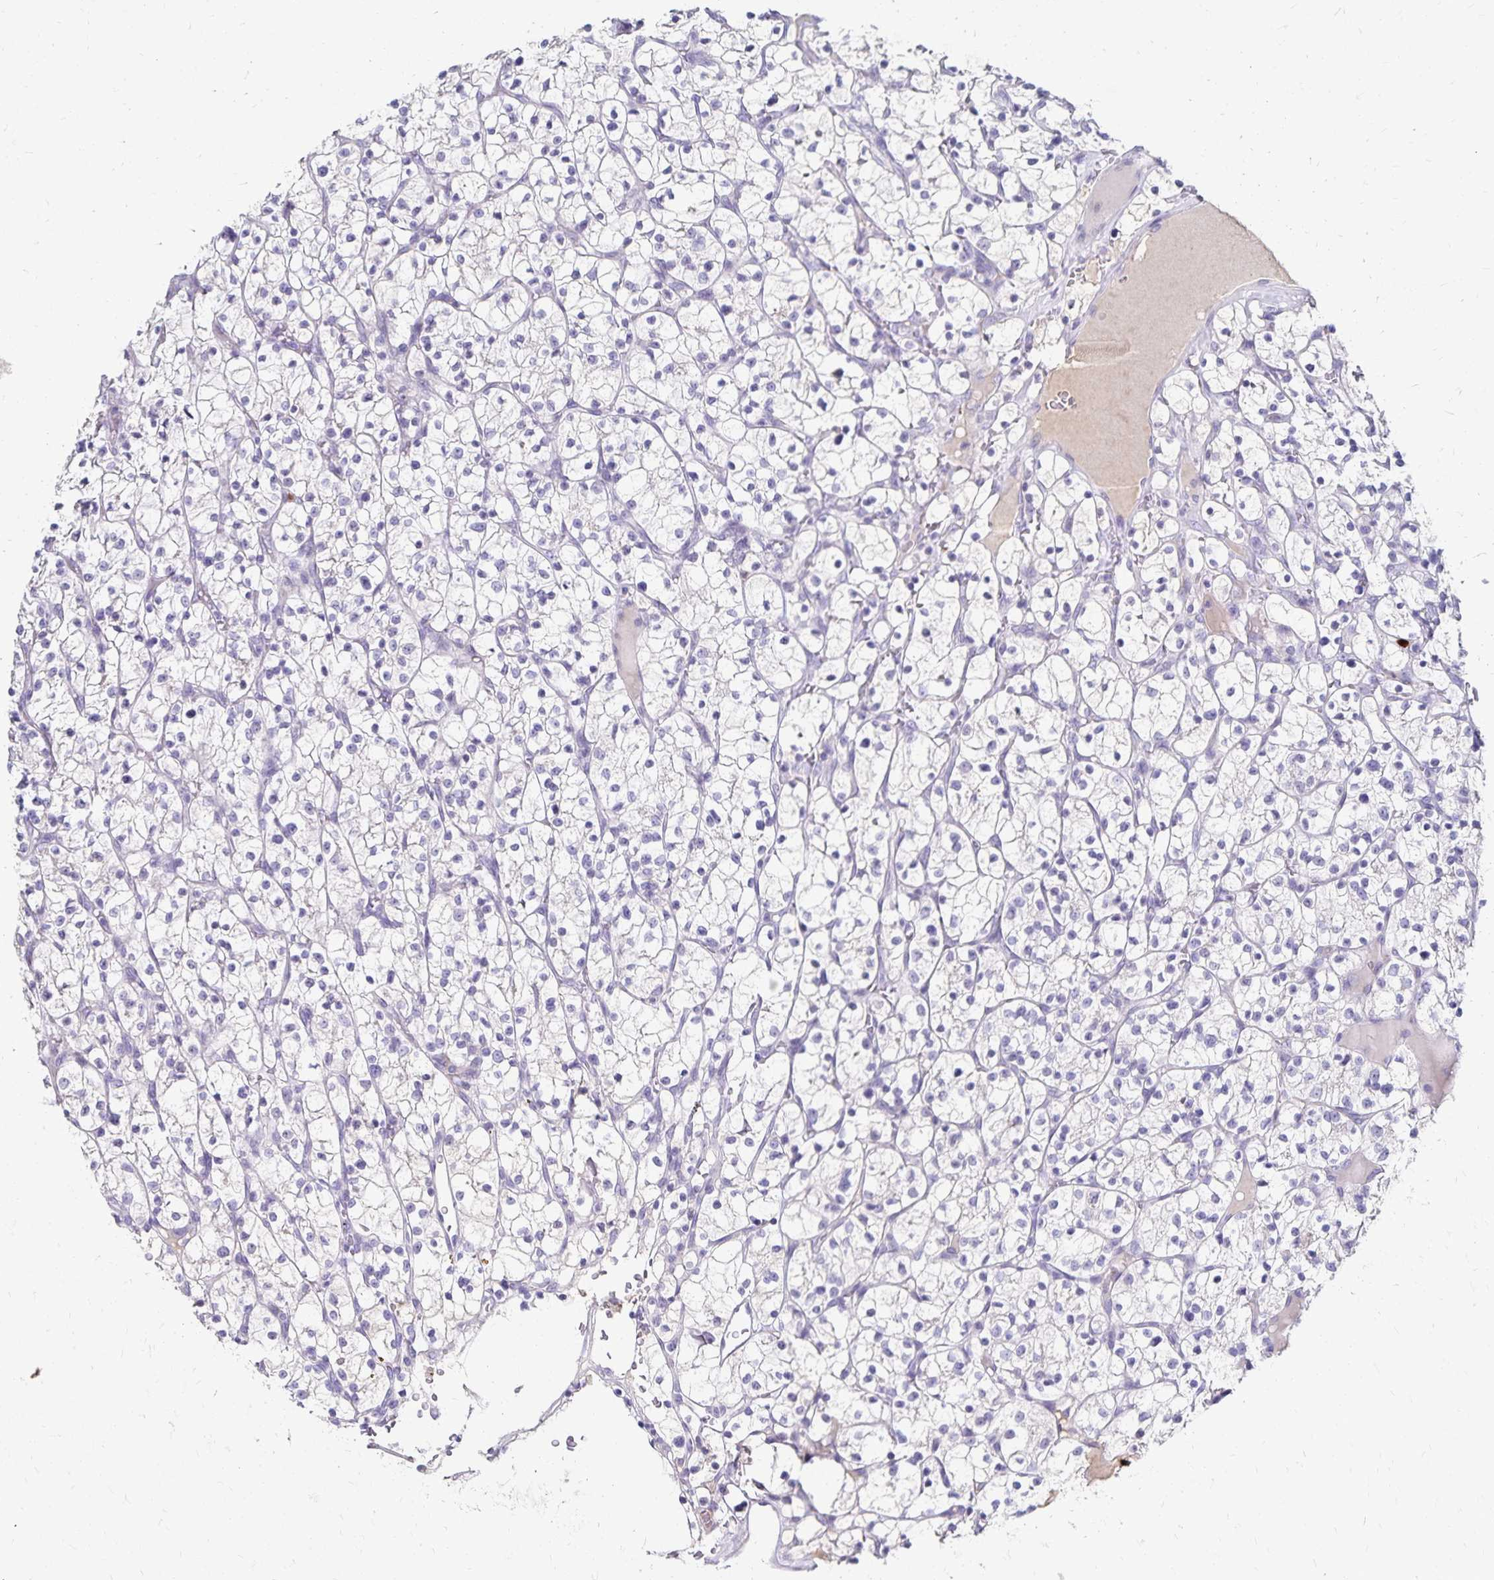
{"staining": {"intensity": "negative", "quantity": "none", "location": "none"}, "tissue": "renal cancer", "cell_type": "Tumor cells", "image_type": "cancer", "snomed": [{"axis": "morphology", "description": "Adenocarcinoma, NOS"}, {"axis": "topography", "description": "Kidney"}], "caption": "Renal cancer was stained to show a protein in brown. There is no significant expression in tumor cells. (DAB immunohistochemistry visualized using brightfield microscopy, high magnification).", "gene": "PAX5", "patient": {"sex": "female", "age": 64}}